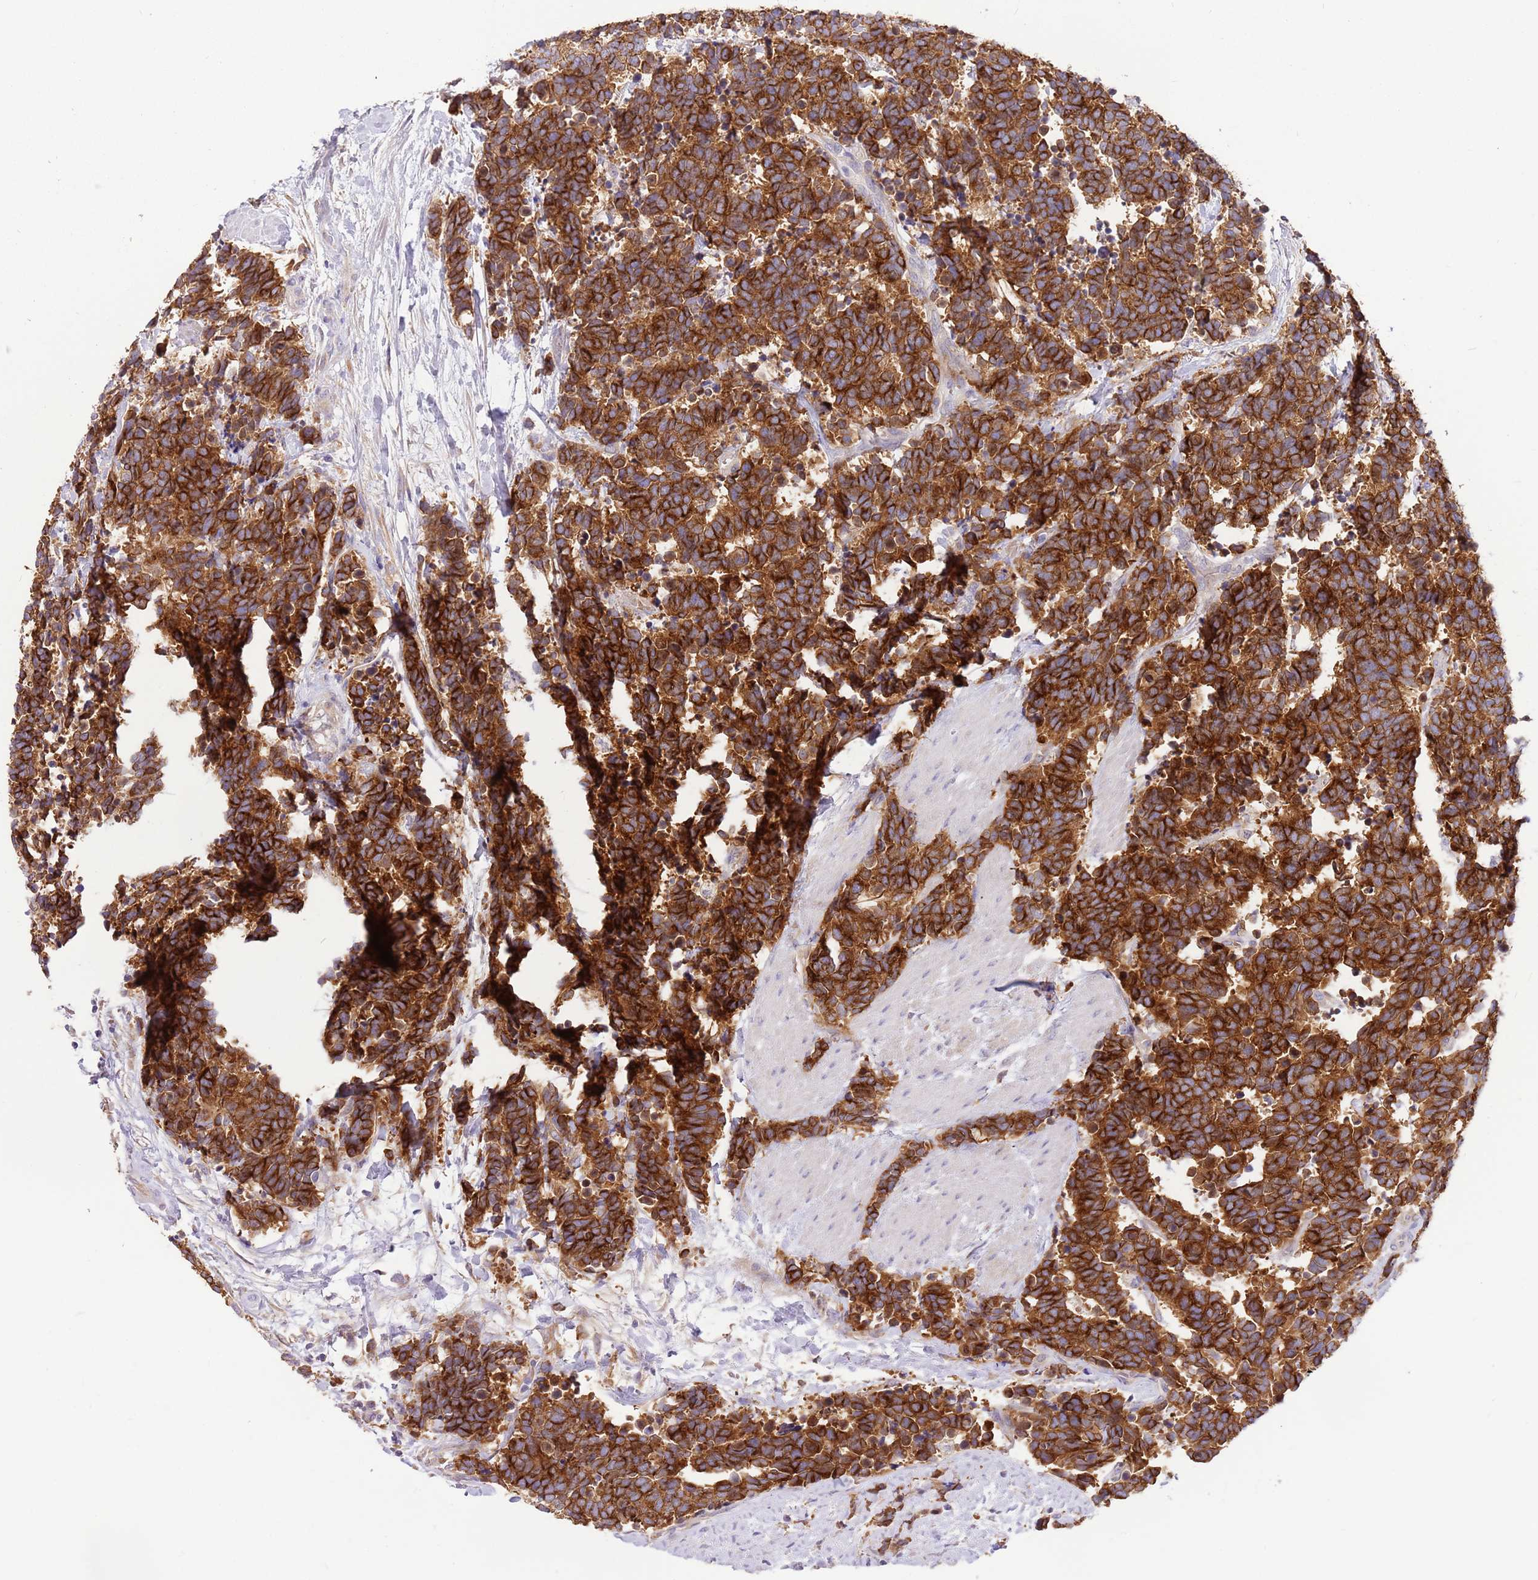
{"staining": {"intensity": "strong", "quantity": ">75%", "location": "cytoplasmic/membranous"}, "tissue": "carcinoid", "cell_type": "Tumor cells", "image_type": "cancer", "snomed": [{"axis": "morphology", "description": "Carcinoma, NOS"}, {"axis": "morphology", "description": "Carcinoid, malignant, NOS"}, {"axis": "topography", "description": "Prostate"}], "caption": "A micrograph of human carcinoma stained for a protein displays strong cytoplasmic/membranous brown staining in tumor cells. The staining is performed using DAB brown chromogen to label protein expression. The nuclei are counter-stained blue using hematoxylin.", "gene": "RFK", "patient": {"sex": "male", "age": 57}}